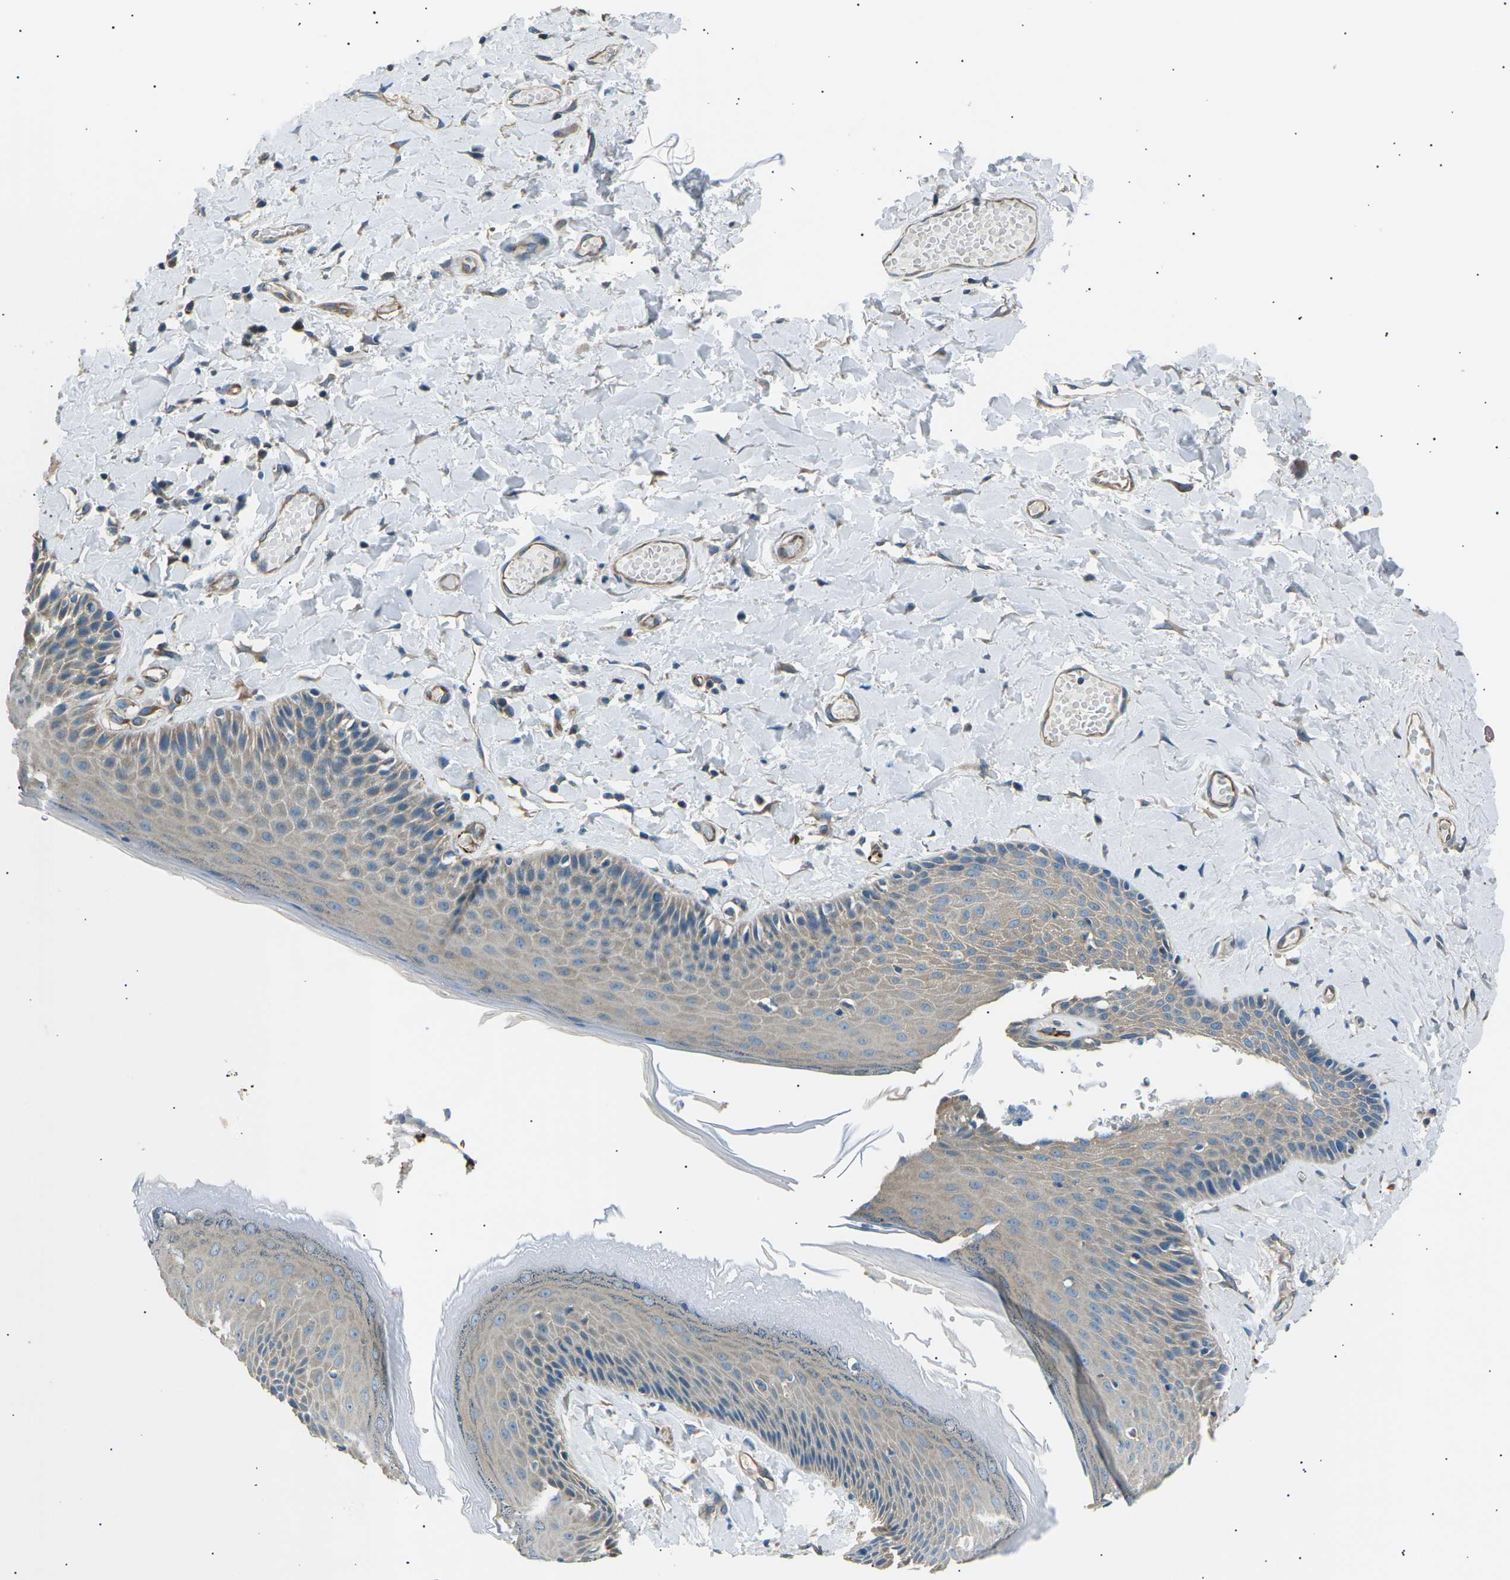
{"staining": {"intensity": "weak", "quantity": "<25%", "location": "cytoplasmic/membranous"}, "tissue": "skin", "cell_type": "Epidermal cells", "image_type": "normal", "snomed": [{"axis": "morphology", "description": "Normal tissue, NOS"}, {"axis": "topography", "description": "Anal"}], "caption": "DAB (3,3'-diaminobenzidine) immunohistochemical staining of benign human skin exhibits no significant staining in epidermal cells. (Stains: DAB immunohistochemistry with hematoxylin counter stain, Microscopy: brightfield microscopy at high magnification).", "gene": "SLK", "patient": {"sex": "male", "age": 69}}